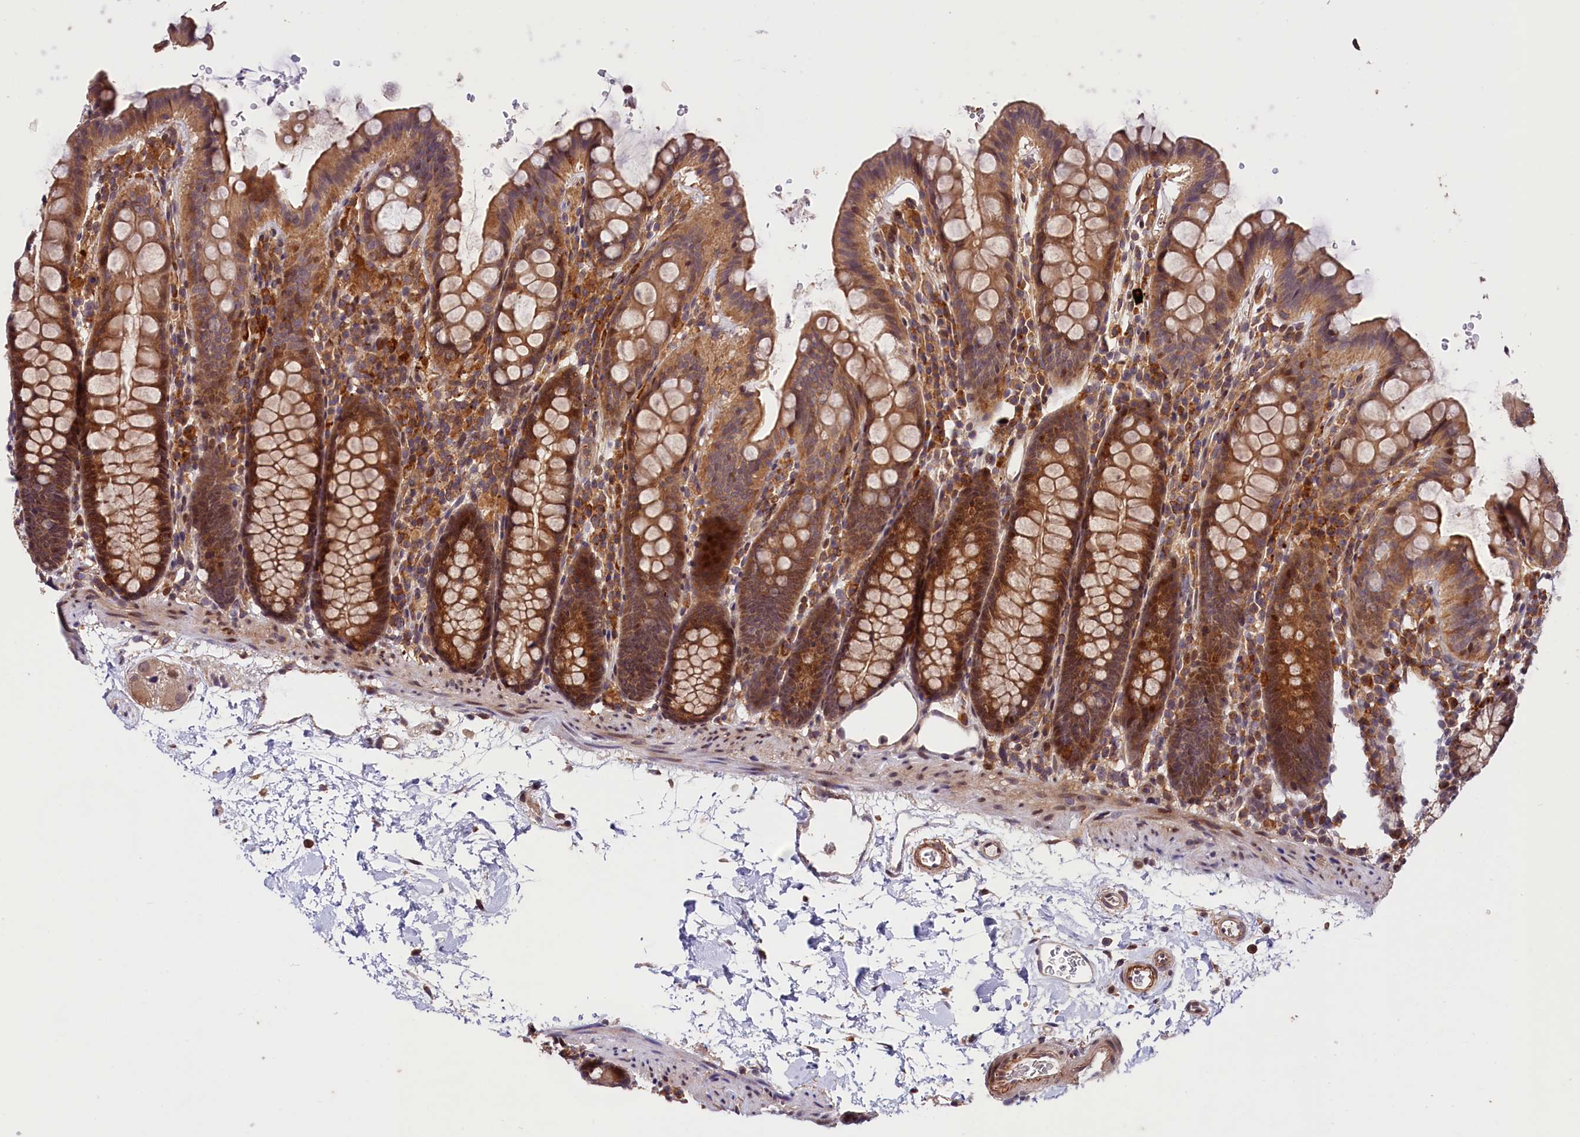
{"staining": {"intensity": "weak", "quantity": "25%-75%", "location": "cytoplasmic/membranous"}, "tissue": "colon", "cell_type": "Endothelial cells", "image_type": "normal", "snomed": [{"axis": "morphology", "description": "Normal tissue, NOS"}, {"axis": "topography", "description": "Colon"}], "caption": "Colon stained with DAB (3,3'-diaminobenzidine) IHC exhibits low levels of weak cytoplasmic/membranous expression in about 25%-75% of endothelial cells.", "gene": "CACNA1H", "patient": {"sex": "male", "age": 75}}